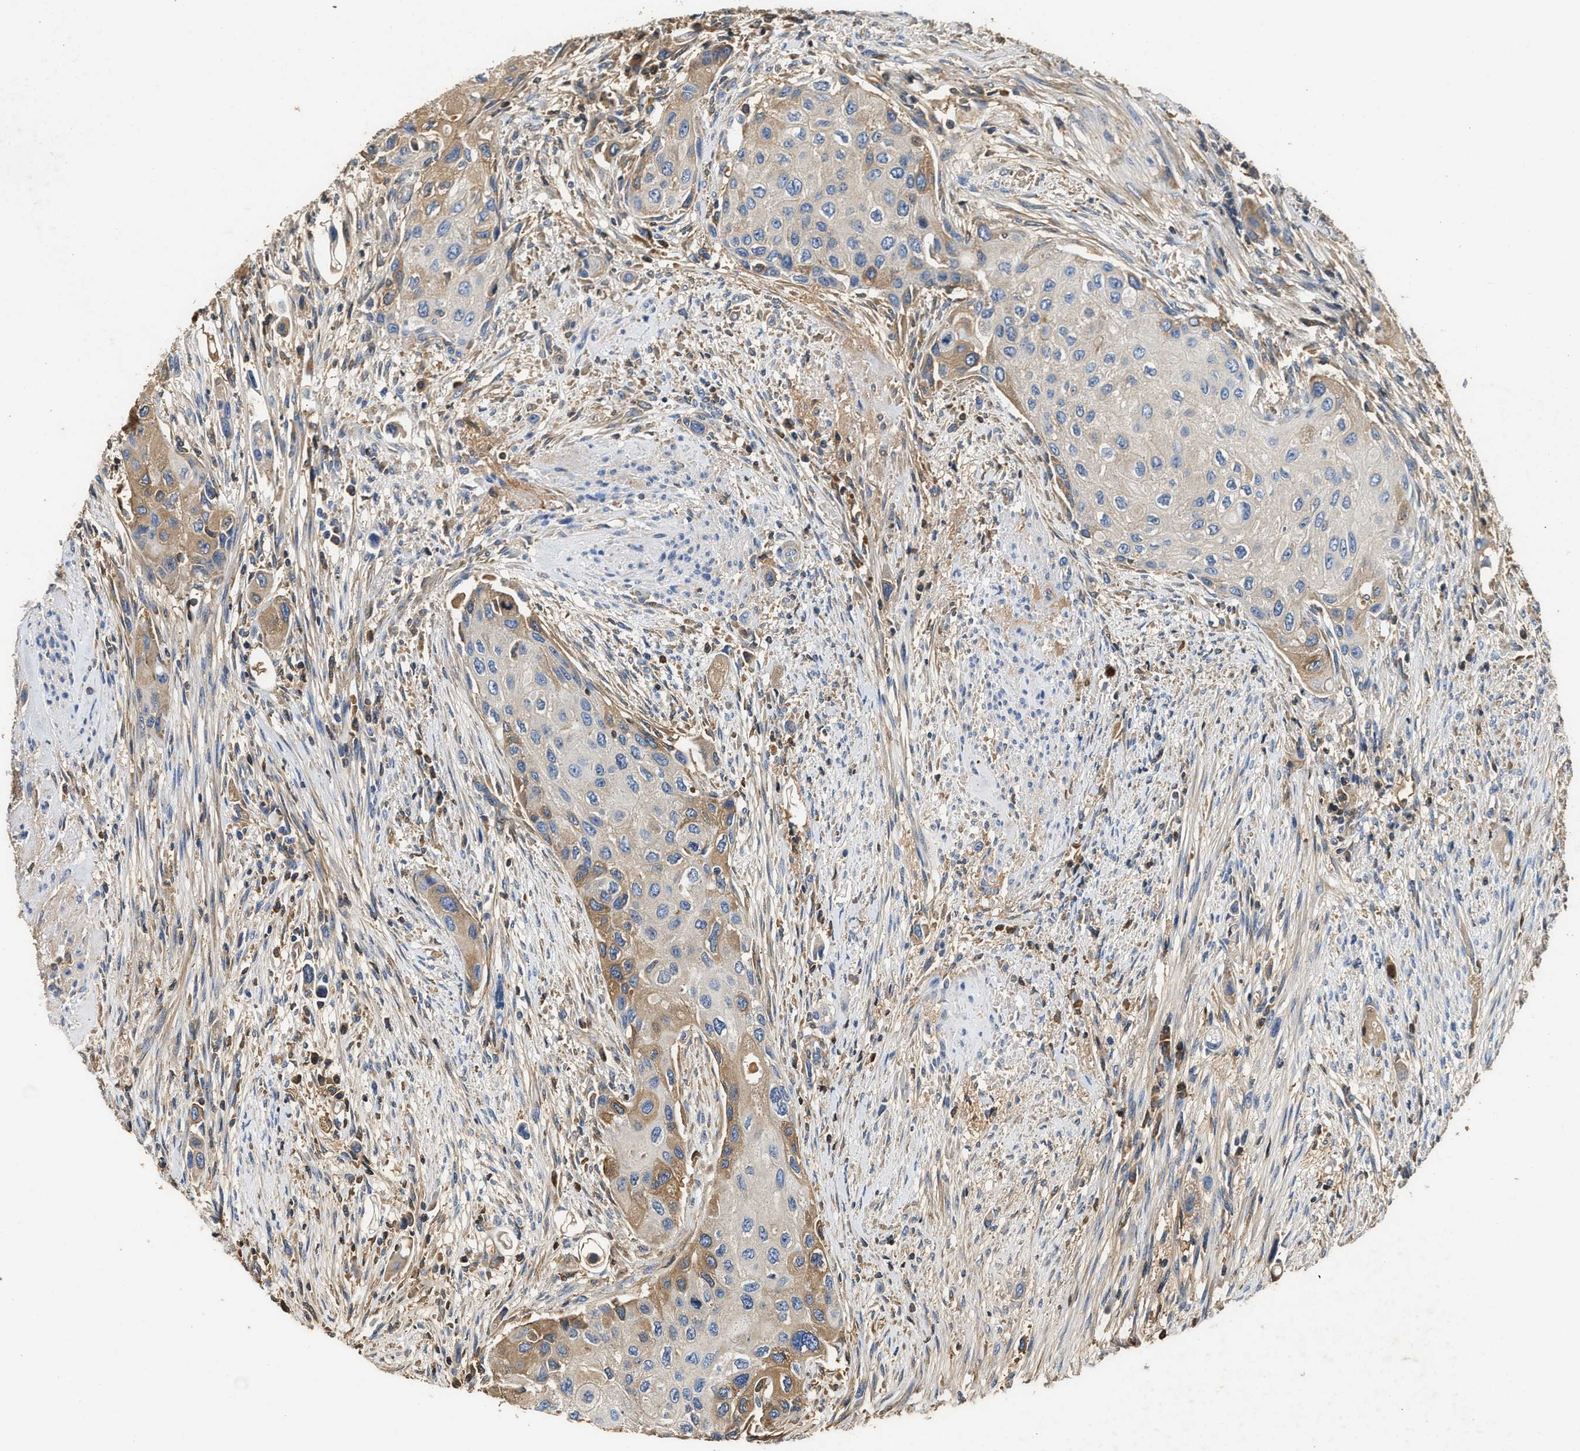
{"staining": {"intensity": "moderate", "quantity": "<25%", "location": "cytoplasmic/membranous"}, "tissue": "urothelial cancer", "cell_type": "Tumor cells", "image_type": "cancer", "snomed": [{"axis": "morphology", "description": "Urothelial carcinoma, High grade"}, {"axis": "topography", "description": "Urinary bladder"}], "caption": "Urothelial carcinoma (high-grade) stained for a protein displays moderate cytoplasmic/membranous positivity in tumor cells.", "gene": "C3", "patient": {"sex": "female", "age": 56}}